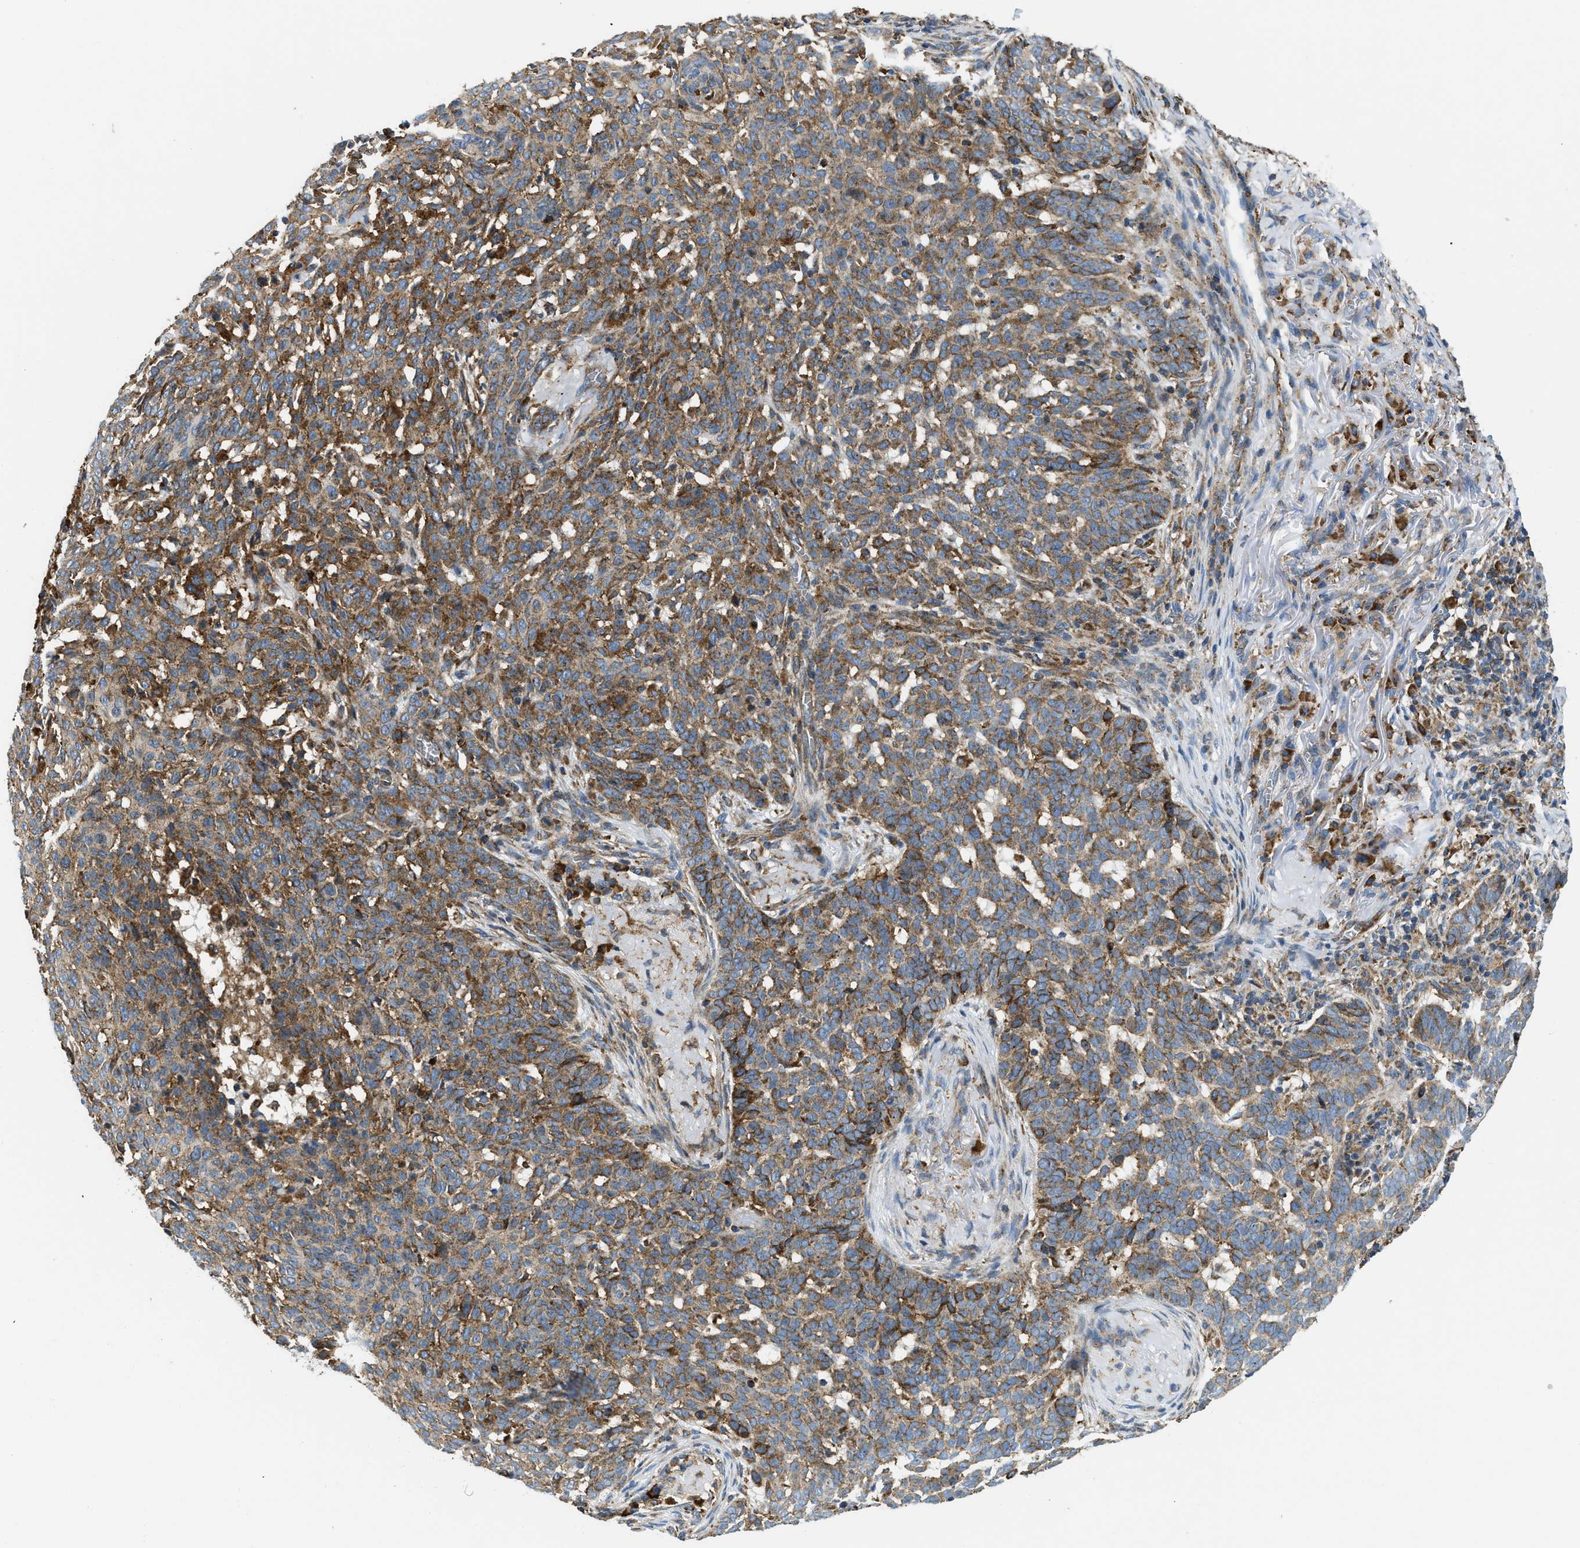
{"staining": {"intensity": "moderate", "quantity": ">75%", "location": "cytoplasmic/membranous"}, "tissue": "skin cancer", "cell_type": "Tumor cells", "image_type": "cancer", "snomed": [{"axis": "morphology", "description": "Basal cell carcinoma"}, {"axis": "topography", "description": "Skin"}], "caption": "Skin basal cell carcinoma was stained to show a protein in brown. There is medium levels of moderate cytoplasmic/membranous positivity in approximately >75% of tumor cells.", "gene": "CSPG4", "patient": {"sex": "male", "age": 85}}